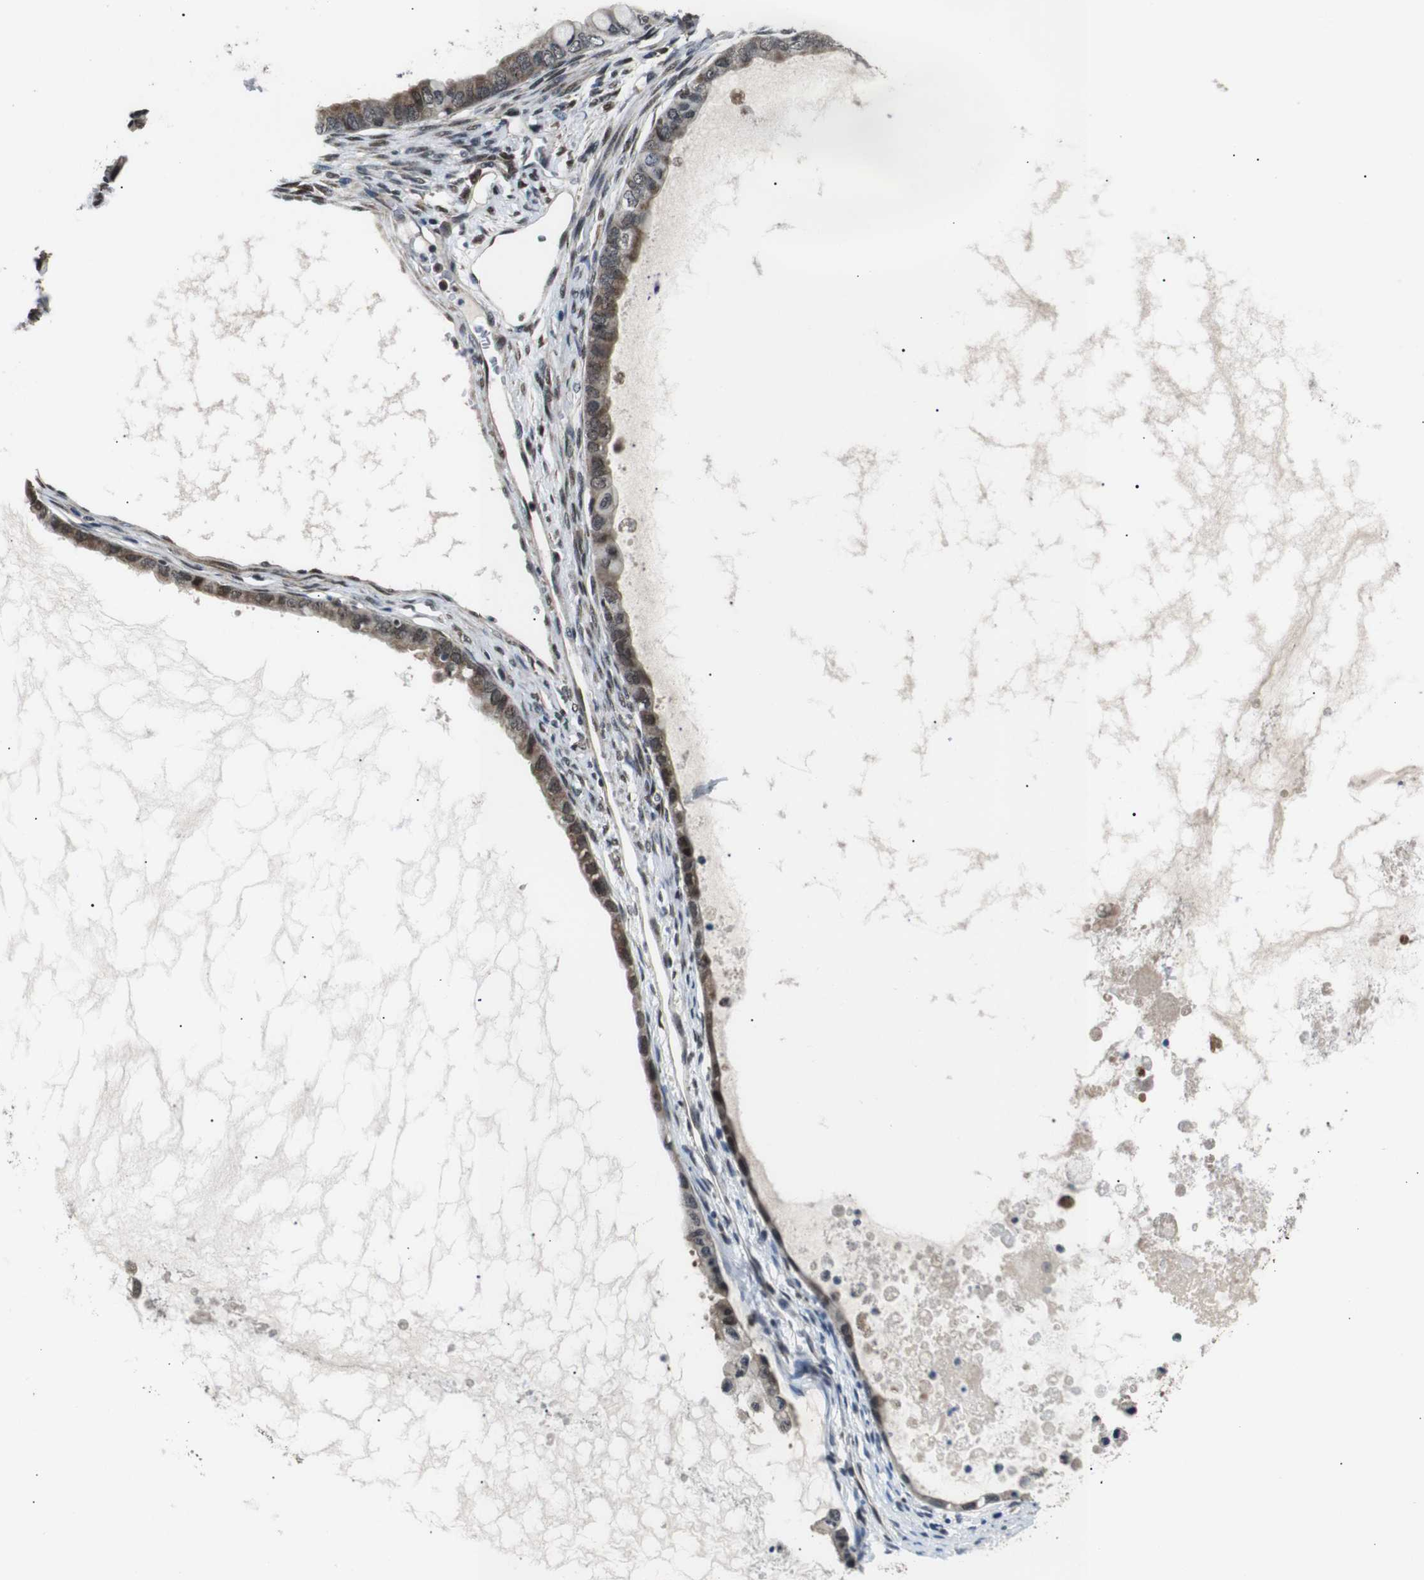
{"staining": {"intensity": "moderate", "quantity": "25%-75%", "location": "cytoplasmic/membranous,nuclear"}, "tissue": "ovarian cancer", "cell_type": "Tumor cells", "image_type": "cancer", "snomed": [{"axis": "morphology", "description": "Cystadenocarcinoma, mucinous, NOS"}, {"axis": "topography", "description": "Ovary"}], "caption": "Protein staining exhibits moderate cytoplasmic/membranous and nuclear positivity in about 25%-75% of tumor cells in ovarian cancer.", "gene": "SKP1", "patient": {"sex": "female", "age": 80}}